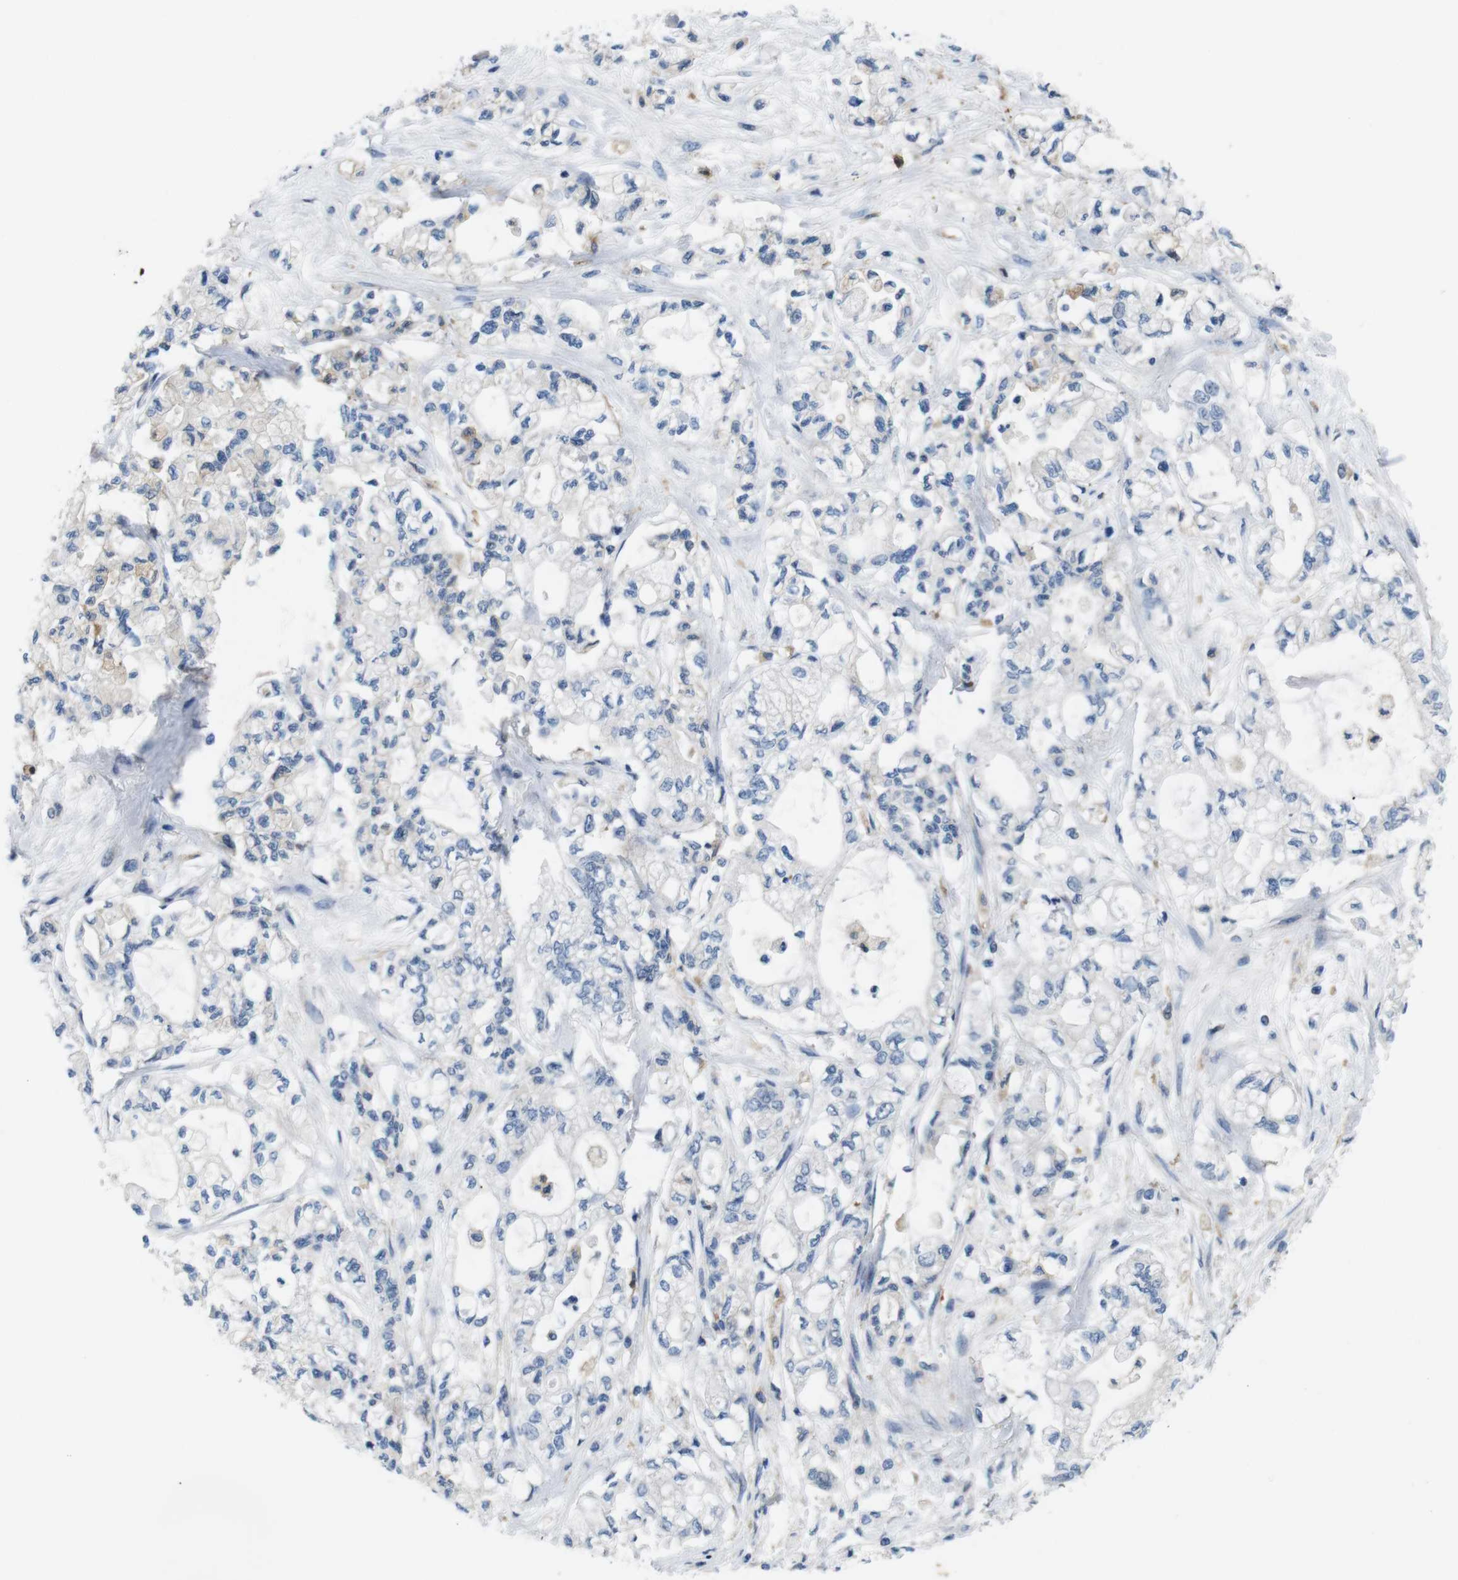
{"staining": {"intensity": "negative", "quantity": "none", "location": "none"}, "tissue": "pancreatic cancer", "cell_type": "Tumor cells", "image_type": "cancer", "snomed": [{"axis": "morphology", "description": "Adenocarcinoma, NOS"}, {"axis": "topography", "description": "Pancreas"}], "caption": "An image of adenocarcinoma (pancreatic) stained for a protein shows no brown staining in tumor cells.", "gene": "GOLGA2", "patient": {"sex": "male", "age": 79}}